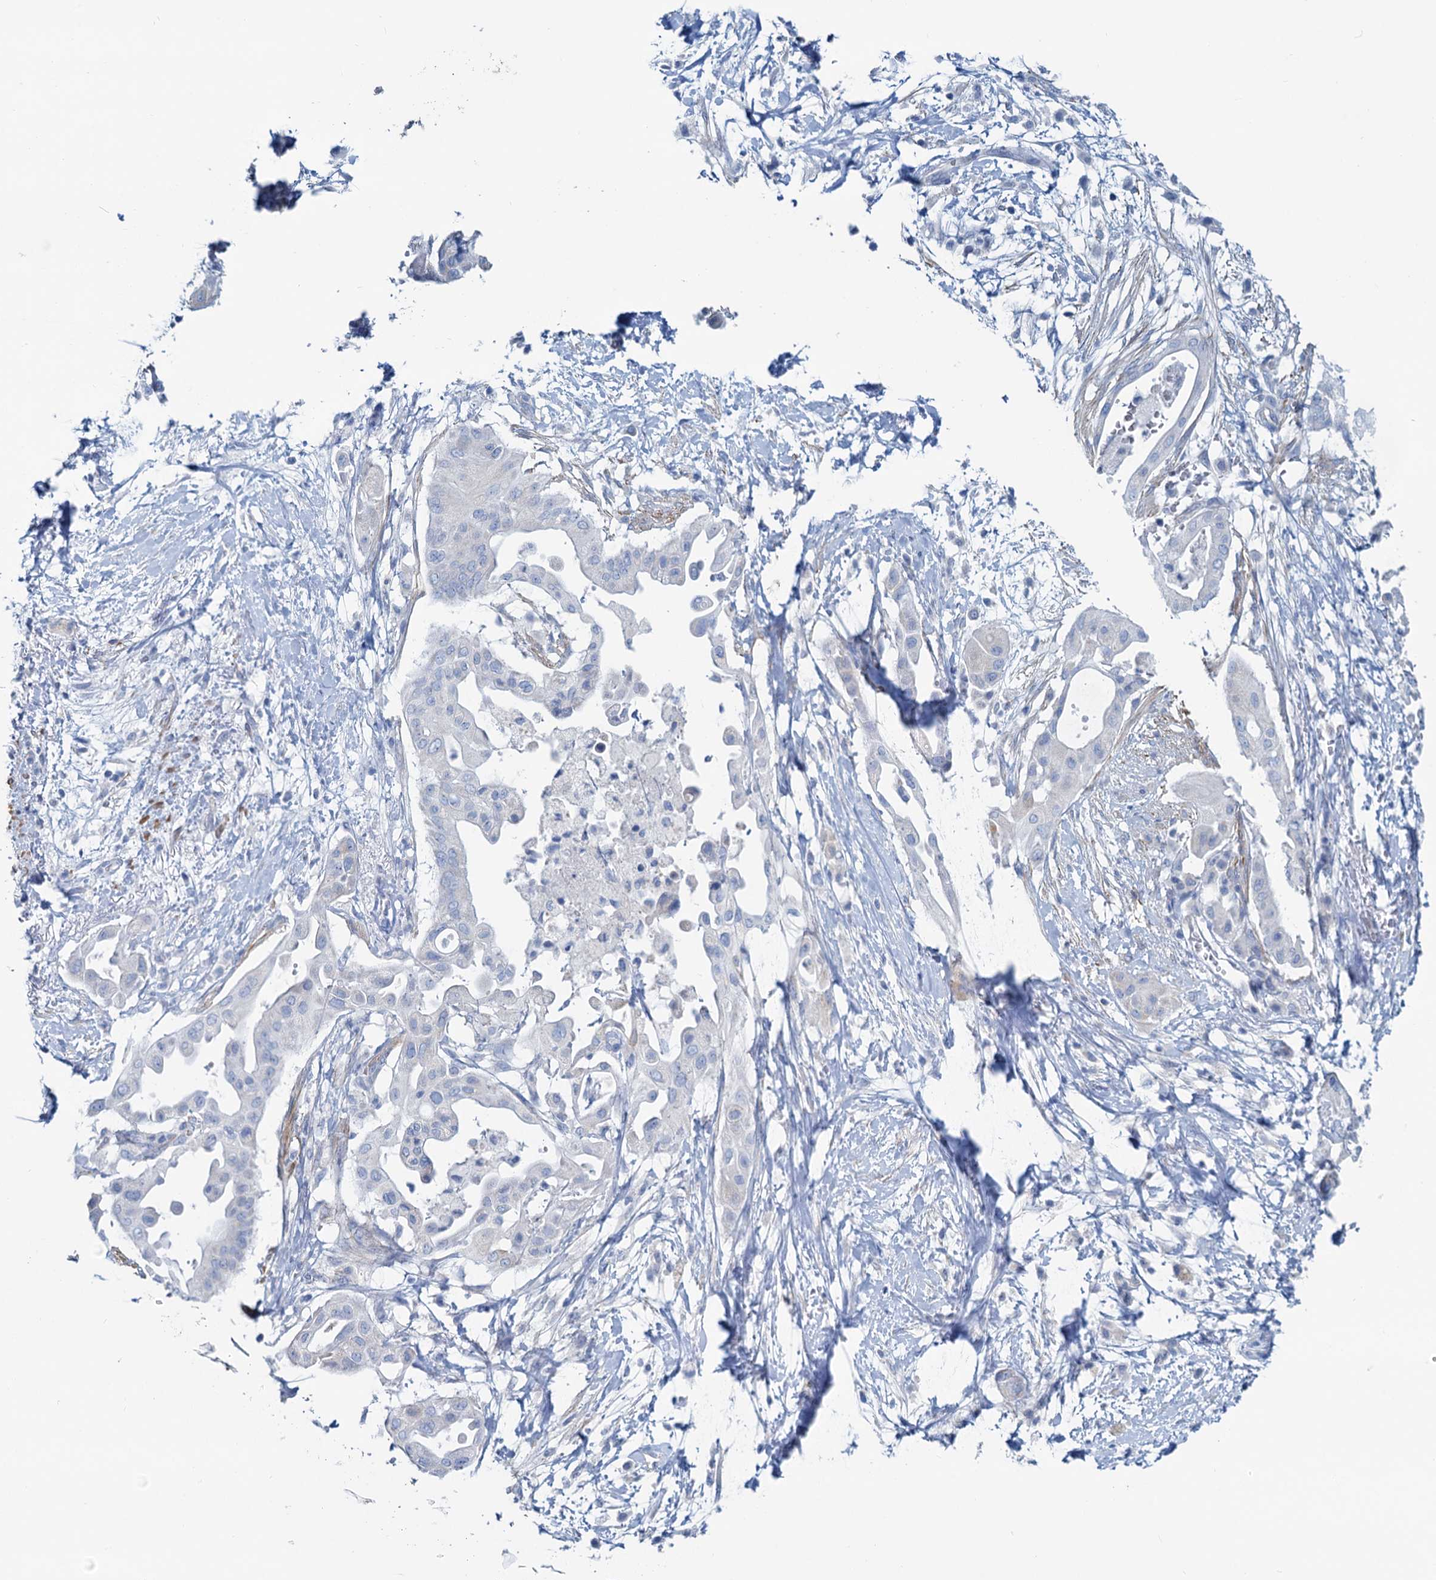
{"staining": {"intensity": "negative", "quantity": "none", "location": "none"}, "tissue": "pancreatic cancer", "cell_type": "Tumor cells", "image_type": "cancer", "snomed": [{"axis": "morphology", "description": "Adenocarcinoma, NOS"}, {"axis": "topography", "description": "Pancreas"}], "caption": "Human pancreatic adenocarcinoma stained for a protein using IHC reveals no staining in tumor cells.", "gene": "SLC1A3", "patient": {"sex": "male", "age": 68}}